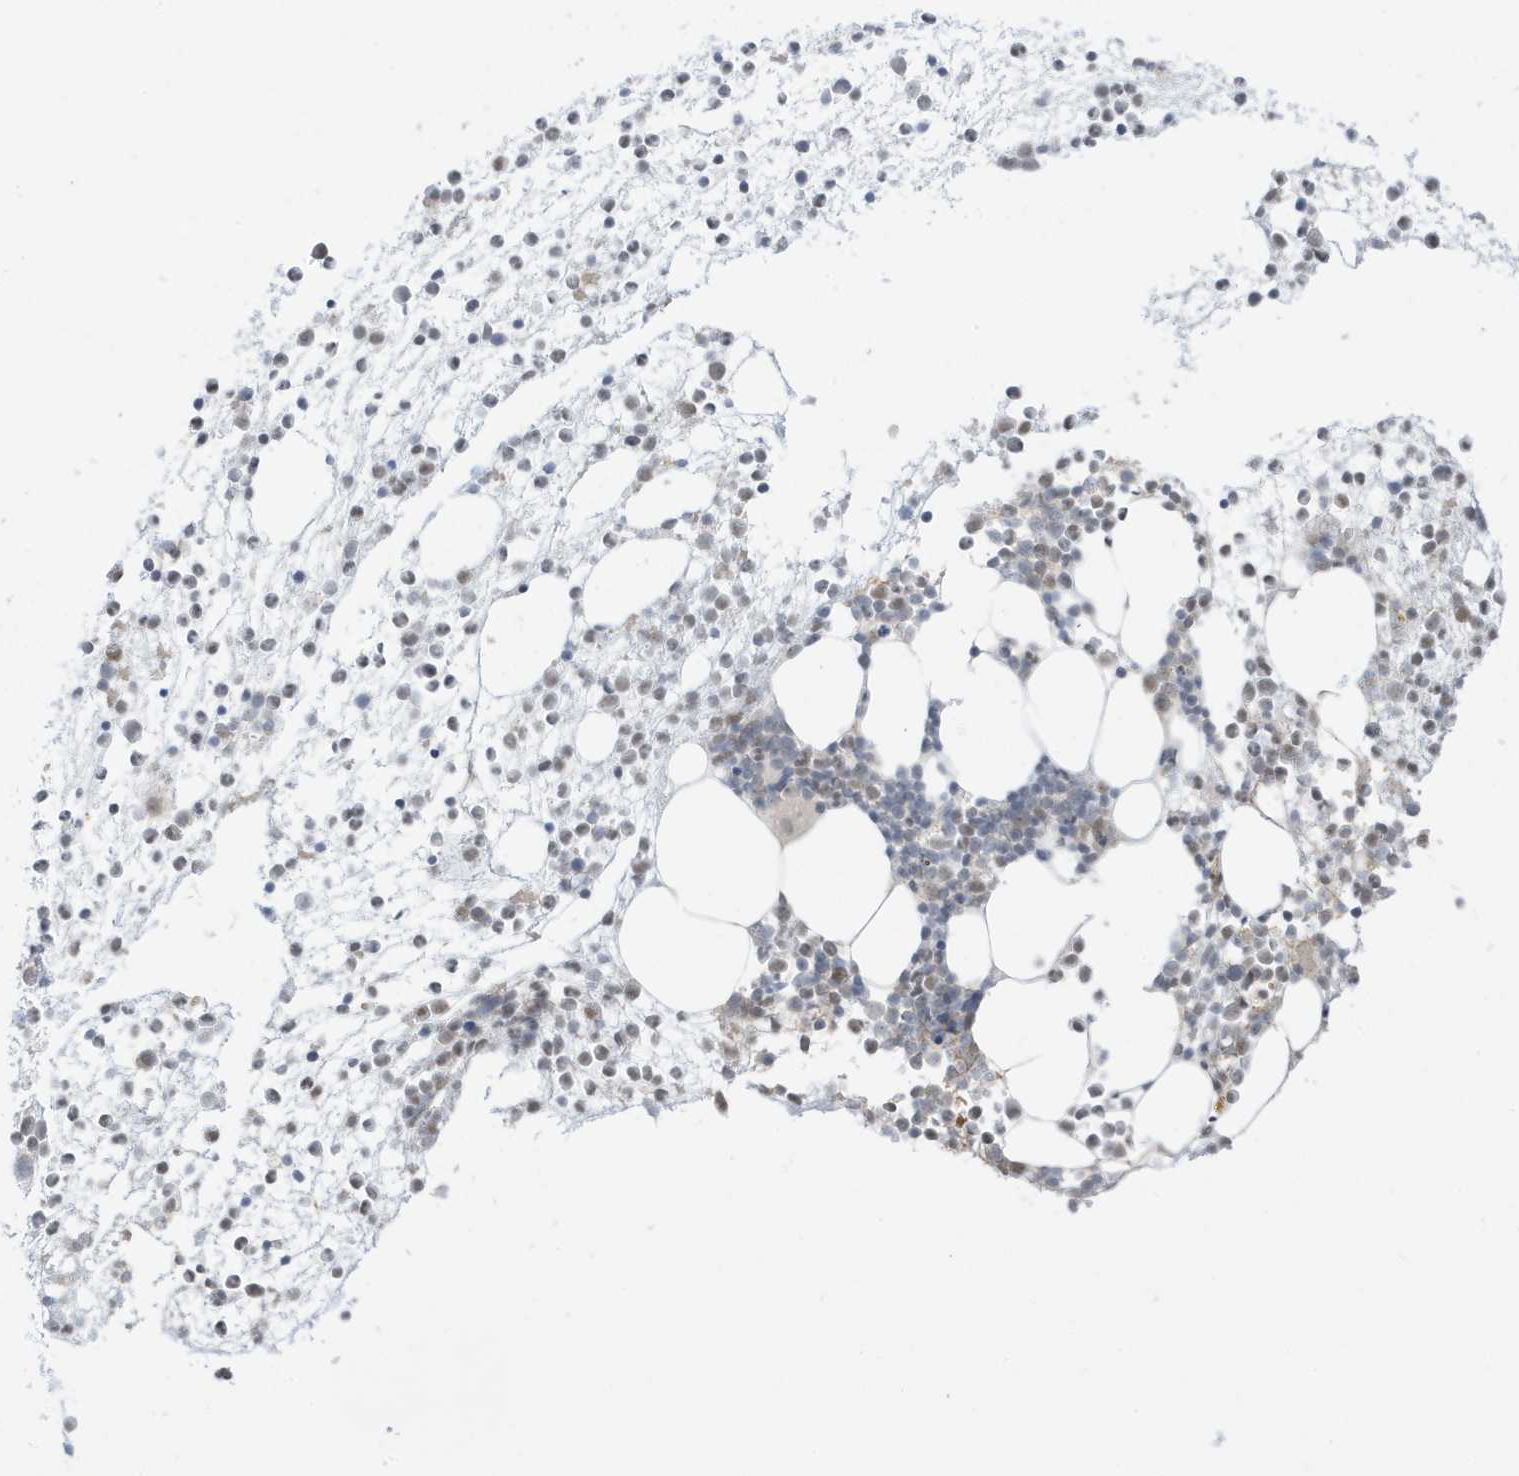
{"staining": {"intensity": "moderate", "quantity": "<25%", "location": "cytoplasmic/membranous,nuclear"}, "tissue": "bone marrow", "cell_type": "Hematopoietic cells", "image_type": "normal", "snomed": [{"axis": "morphology", "description": "Normal tissue, NOS"}, {"axis": "topography", "description": "Bone marrow"}], "caption": "Immunohistochemistry histopathology image of benign bone marrow: bone marrow stained using immunohistochemistry reveals low levels of moderate protein expression localized specifically in the cytoplasmic/membranous,nuclear of hematopoietic cells, appearing as a cytoplasmic/membranous,nuclear brown color.", "gene": "MSL3", "patient": {"sex": "male", "age": 54}}